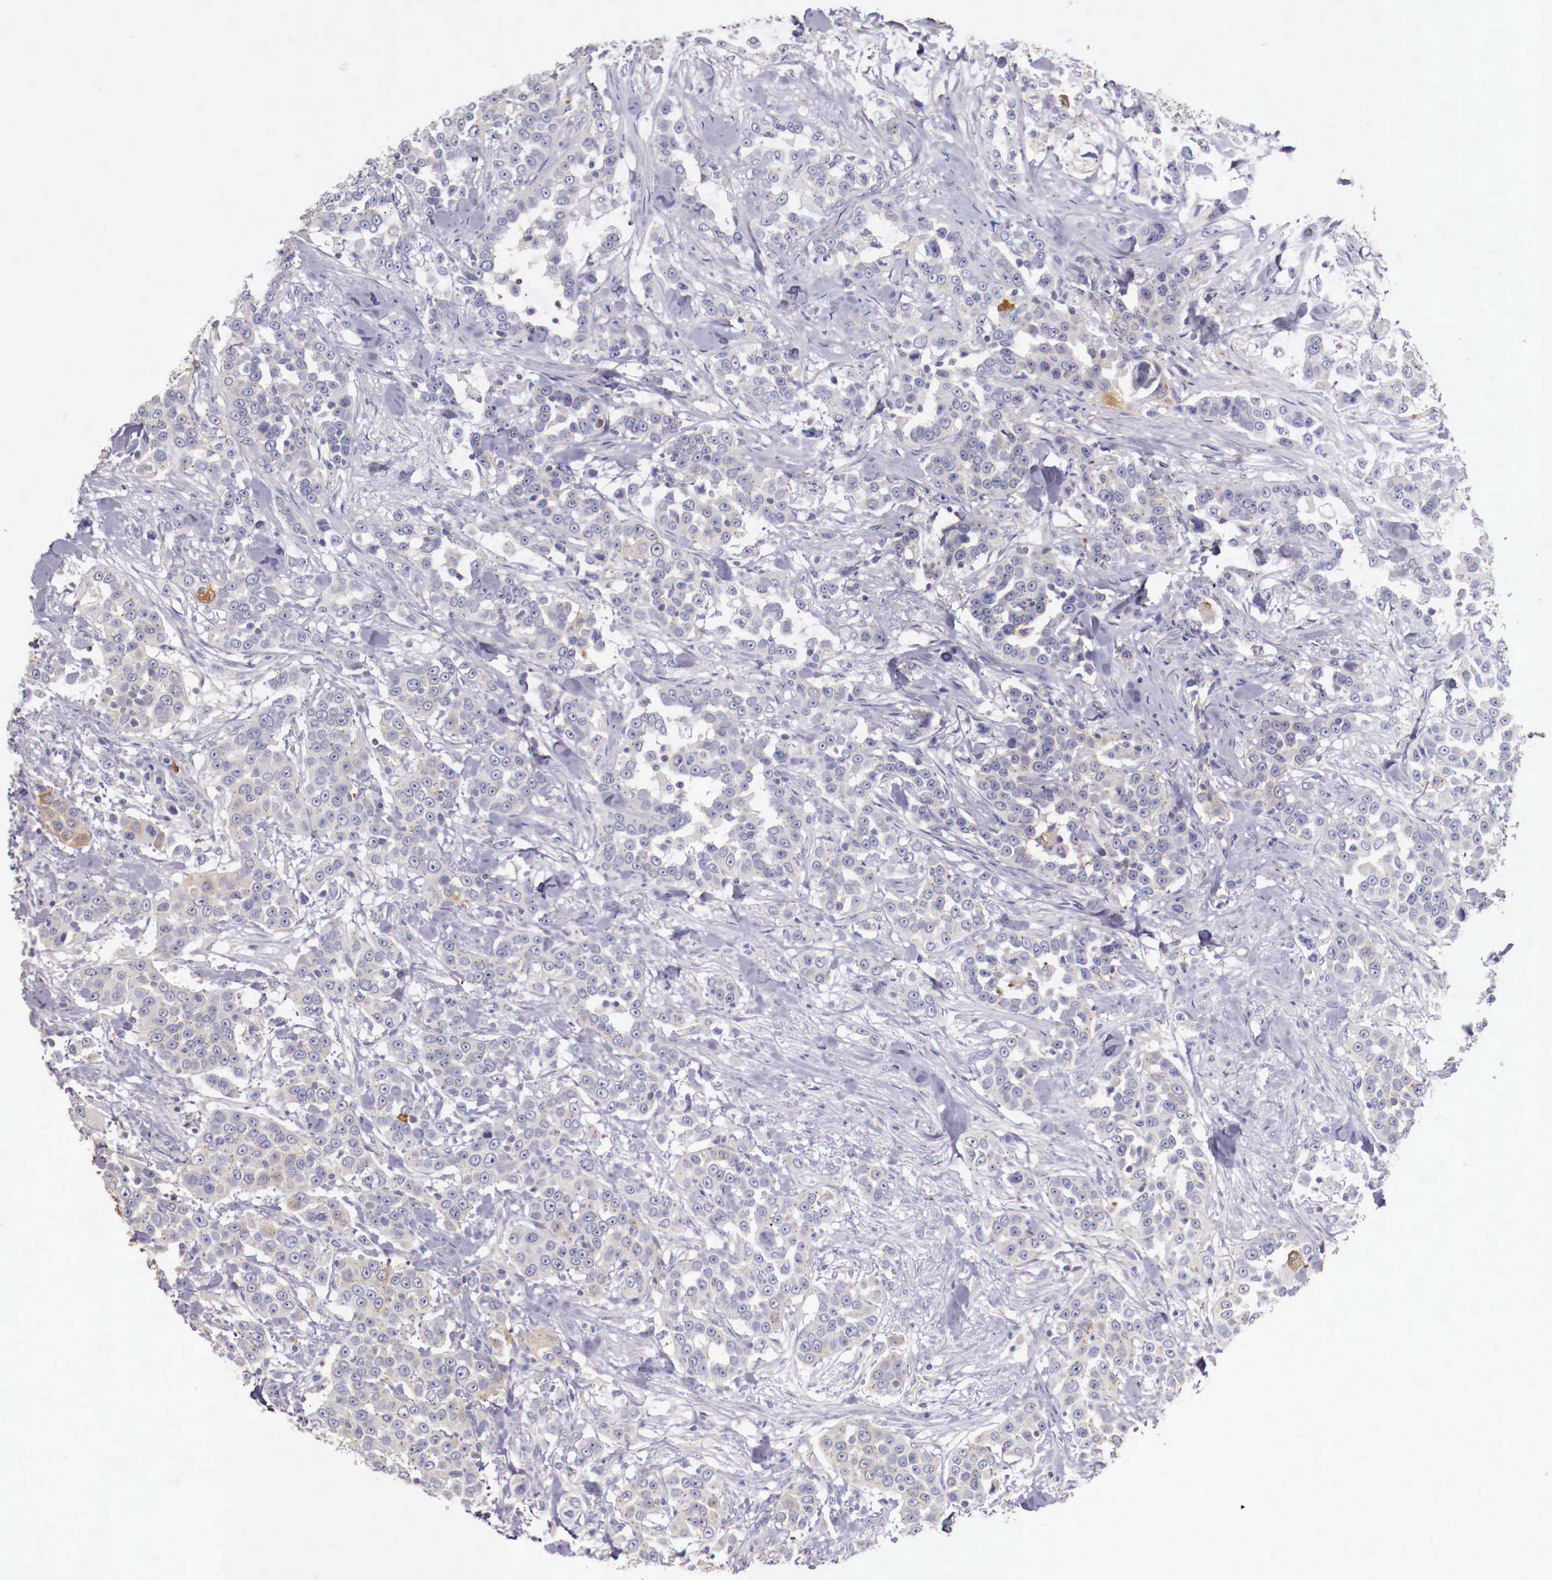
{"staining": {"intensity": "weak", "quantity": "<25%", "location": "cytoplasmic/membranous"}, "tissue": "urothelial cancer", "cell_type": "Tumor cells", "image_type": "cancer", "snomed": [{"axis": "morphology", "description": "Urothelial carcinoma, High grade"}, {"axis": "topography", "description": "Urinary bladder"}], "caption": "Immunohistochemistry of human high-grade urothelial carcinoma demonstrates no staining in tumor cells.", "gene": "PITPNA", "patient": {"sex": "female", "age": 80}}